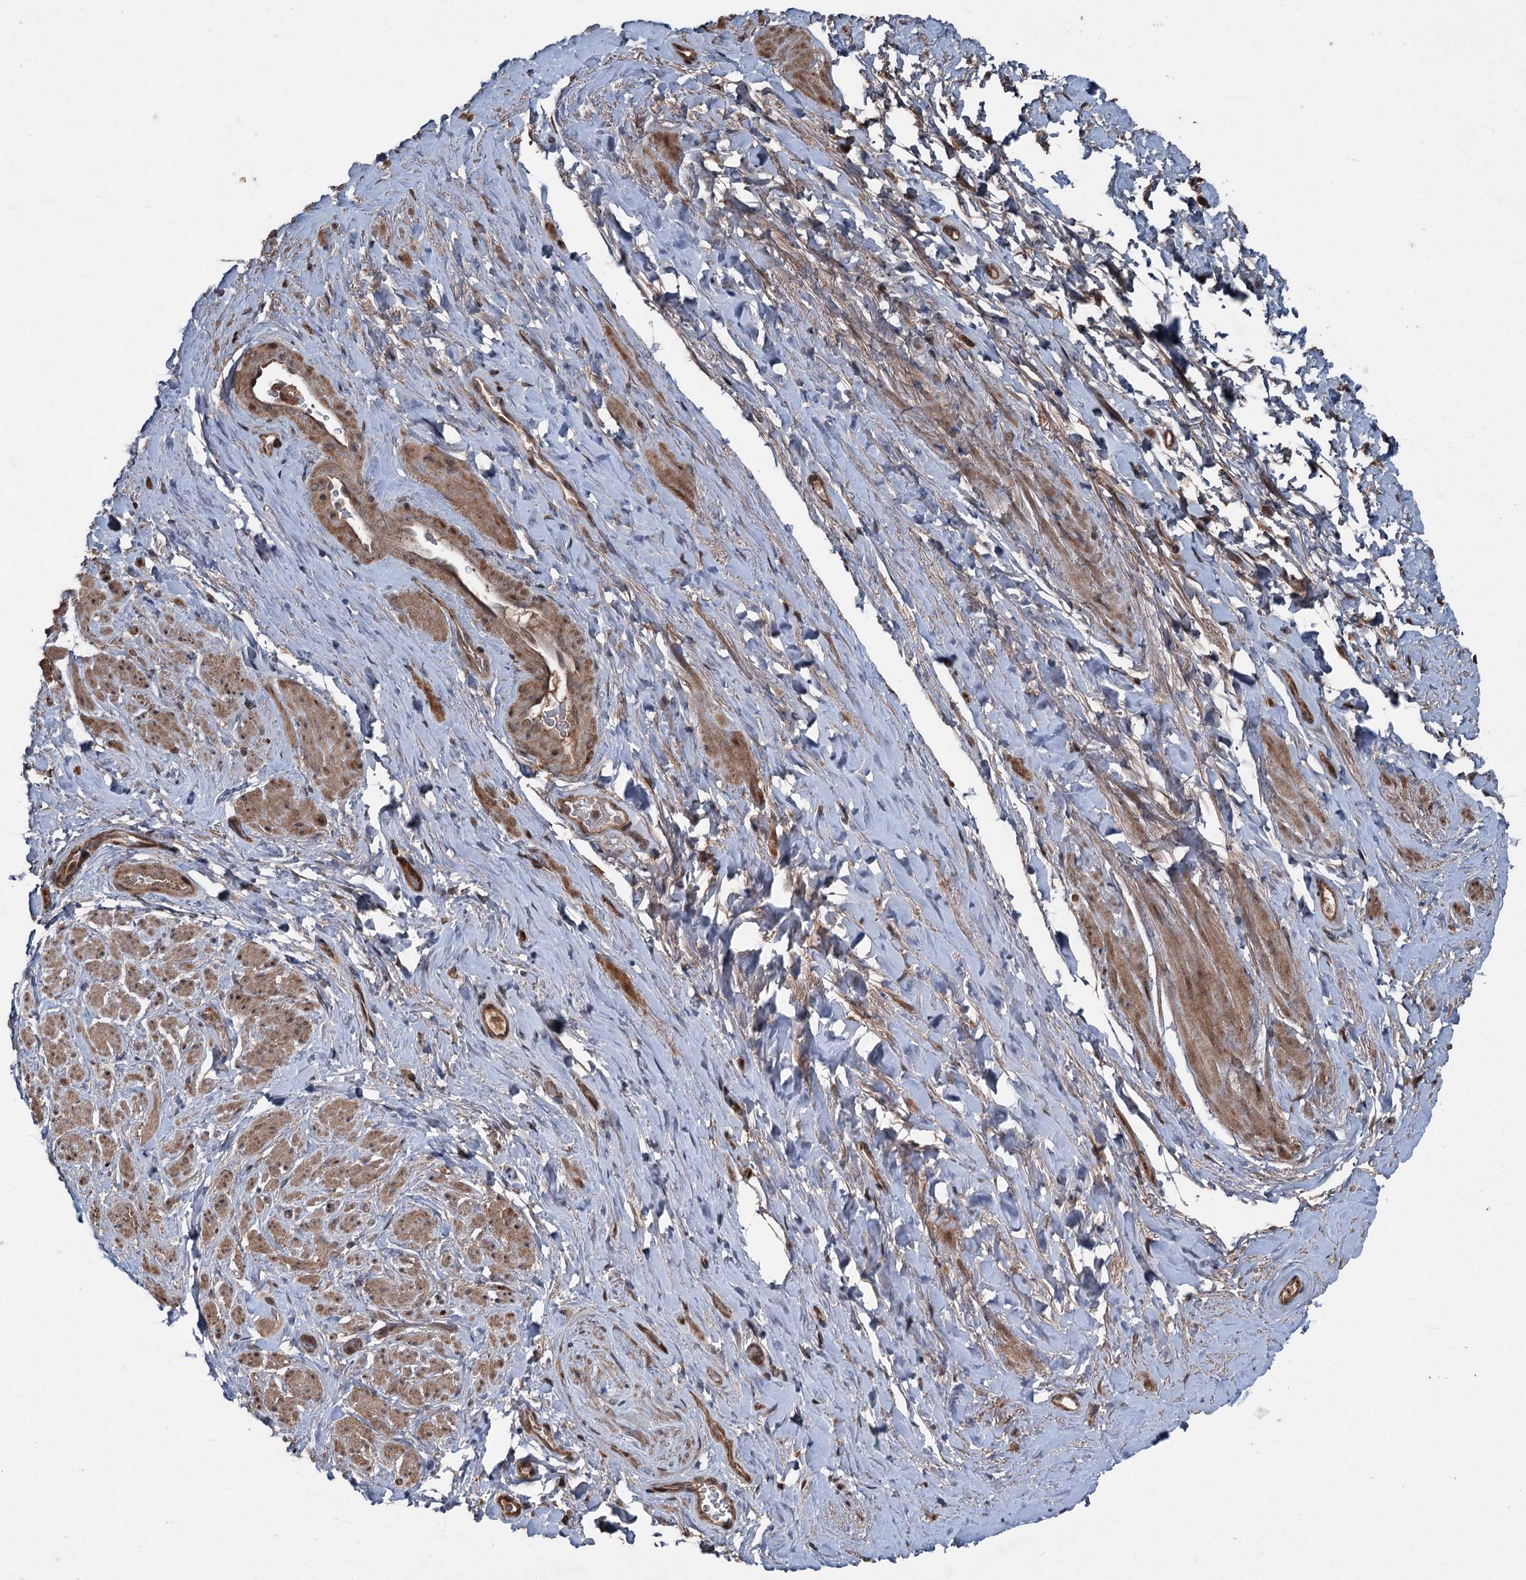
{"staining": {"intensity": "moderate", "quantity": "25%-75%", "location": "cytoplasmic/membranous"}, "tissue": "smooth muscle", "cell_type": "Smooth muscle cells", "image_type": "normal", "snomed": [{"axis": "morphology", "description": "Normal tissue, NOS"}, {"axis": "topography", "description": "Smooth muscle"}, {"axis": "topography", "description": "Peripheral nerve tissue"}], "caption": "About 25%-75% of smooth muscle cells in unremarkable smooth muscle demonstrate moderate cytoplasmic/membranous protein staining as visualized by brown immunohistochemical staining.", "gene": "ALAS1", "patient": {"sex": "male", "age": 69}}